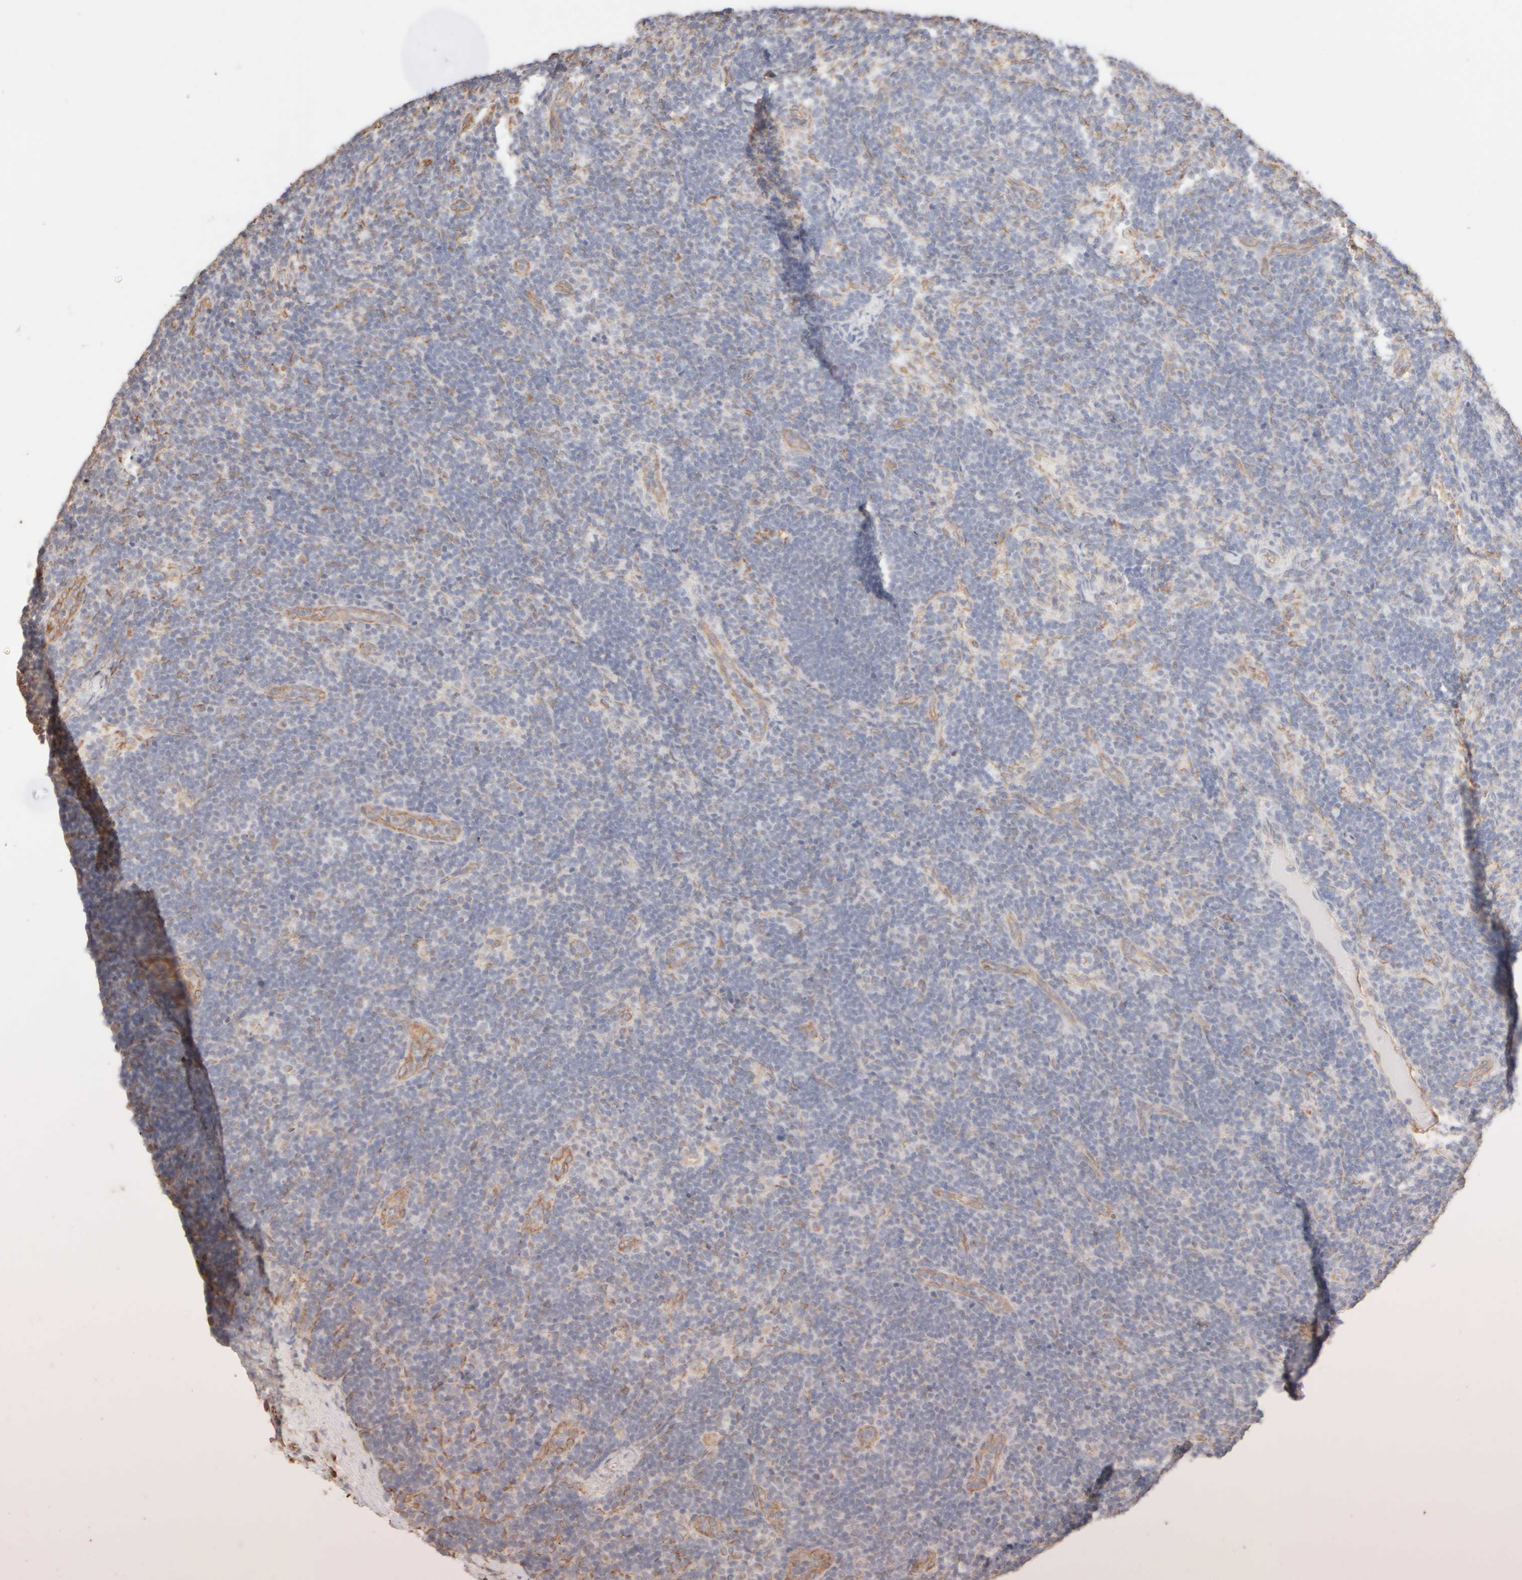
{"staining": {"intensity": "moderate", "quantity": "<25%", "location": "cytoplasmic/membranous"}, "tissue": "lymph node", "cell_type": "Germinal center cells", "image_type": "normal", "snomed": [{"axis": "morphology", "description": "Normal tissue, NOS"}, {"axis": "topography", "description": "Lymph node"}], "caption": "Immunohistochemical staining of benign human lymph node reveals moderate cytoplasmic/membranous protein positivity in about <25% of germinal center cells.", "gene": "KRT15", "patient": {"sex": "female", "age": 22}}